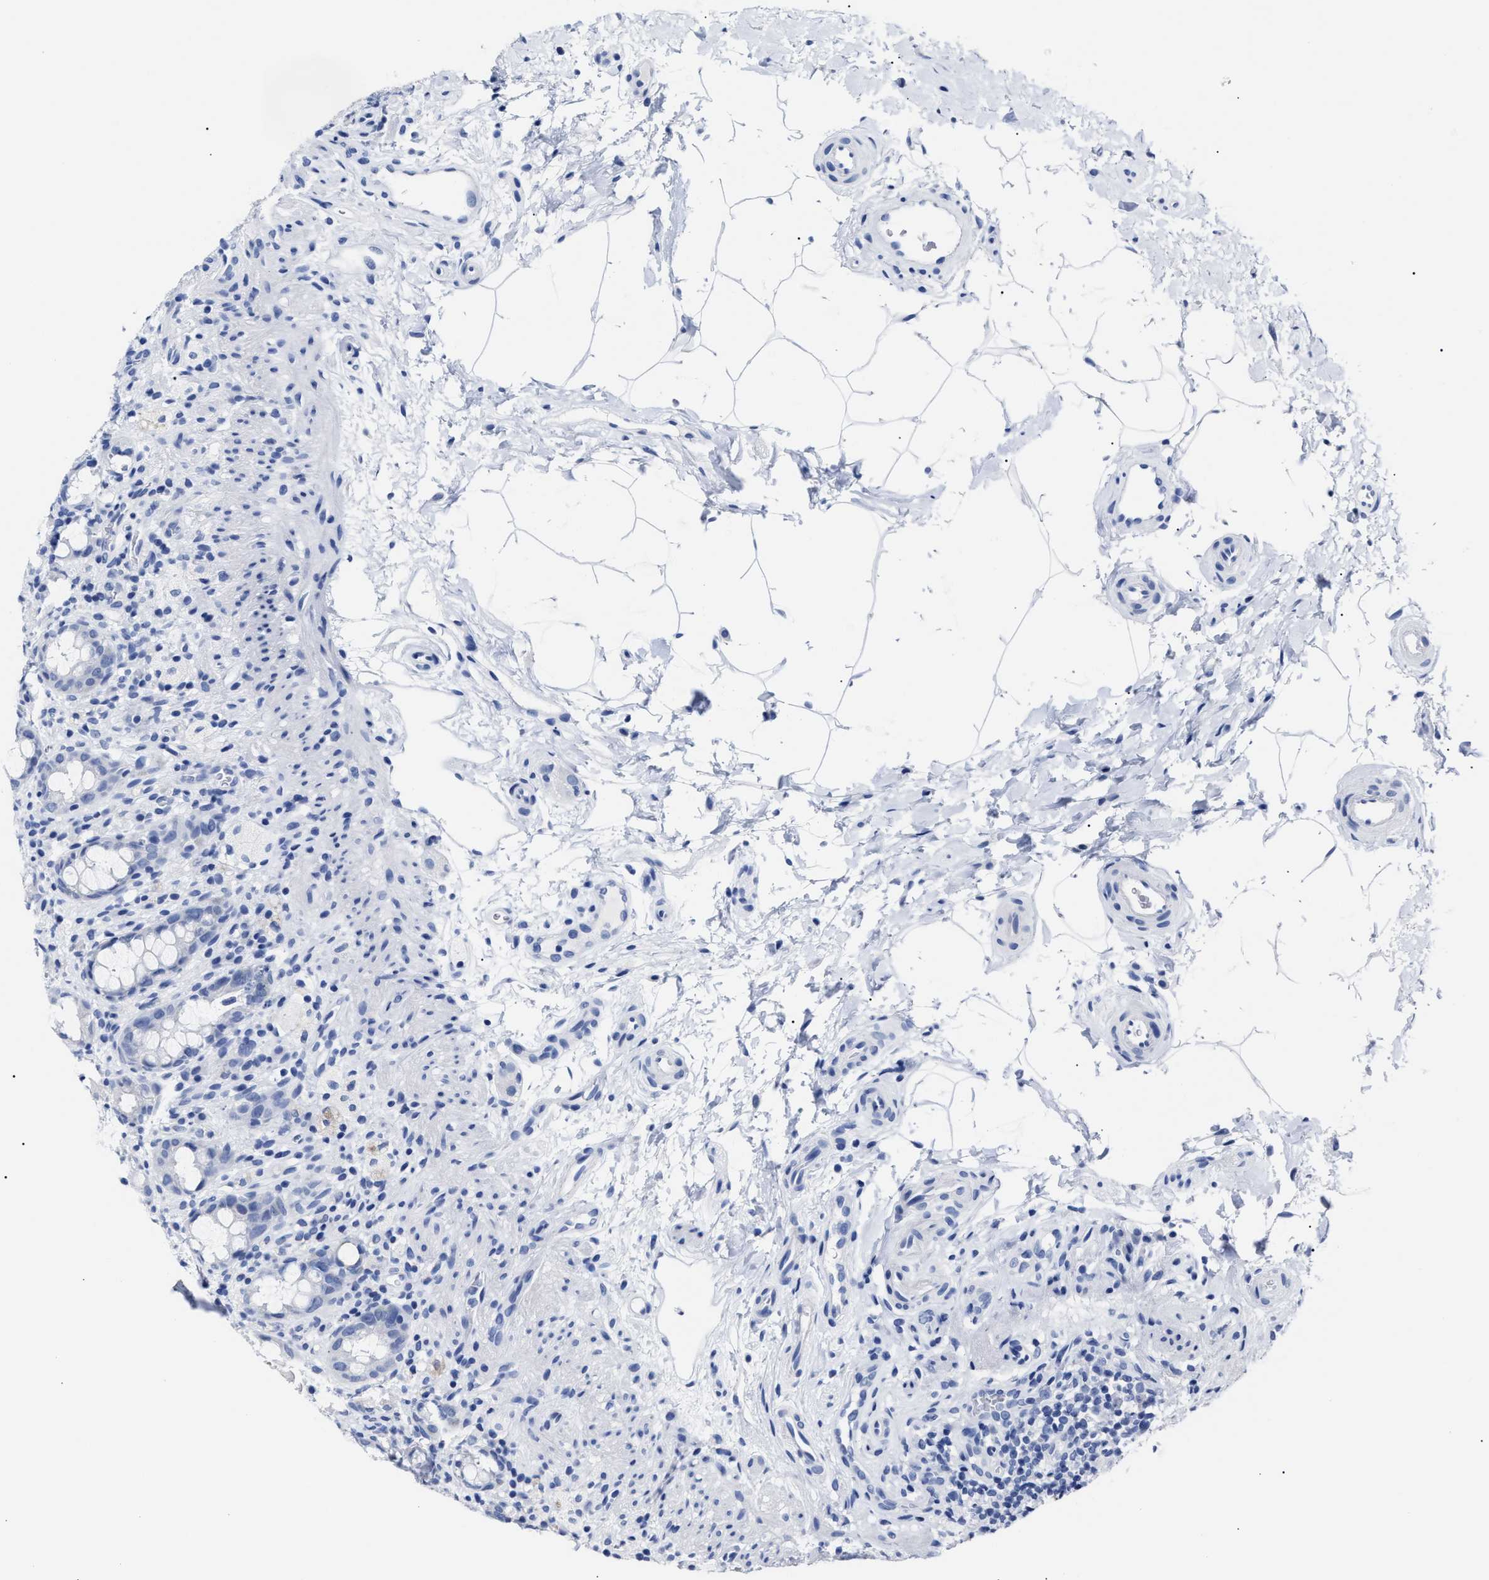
{"staining": {"intensity": "weak", "quantity": "<25%", "location": "cytoplasmic/membranous"}, "tissue": "rectum", "cell_type": "Glandular cells", "image_type": "normal", "snomed": [{"axis": "morphology", "description": "Normal tissue, NOS"}, {"axis": "topography", "description": "Rectum"}], "caption": "Image shows no significant protein staining in glandular cells of benign rectum. The staining is performed using DAB (3,3'-diaminobenzidine) brown chromogen with nuclei counter-stained in using hematoxylin.", "gene": "ALPG", "patient": {"sex": "male", "age": 44}}